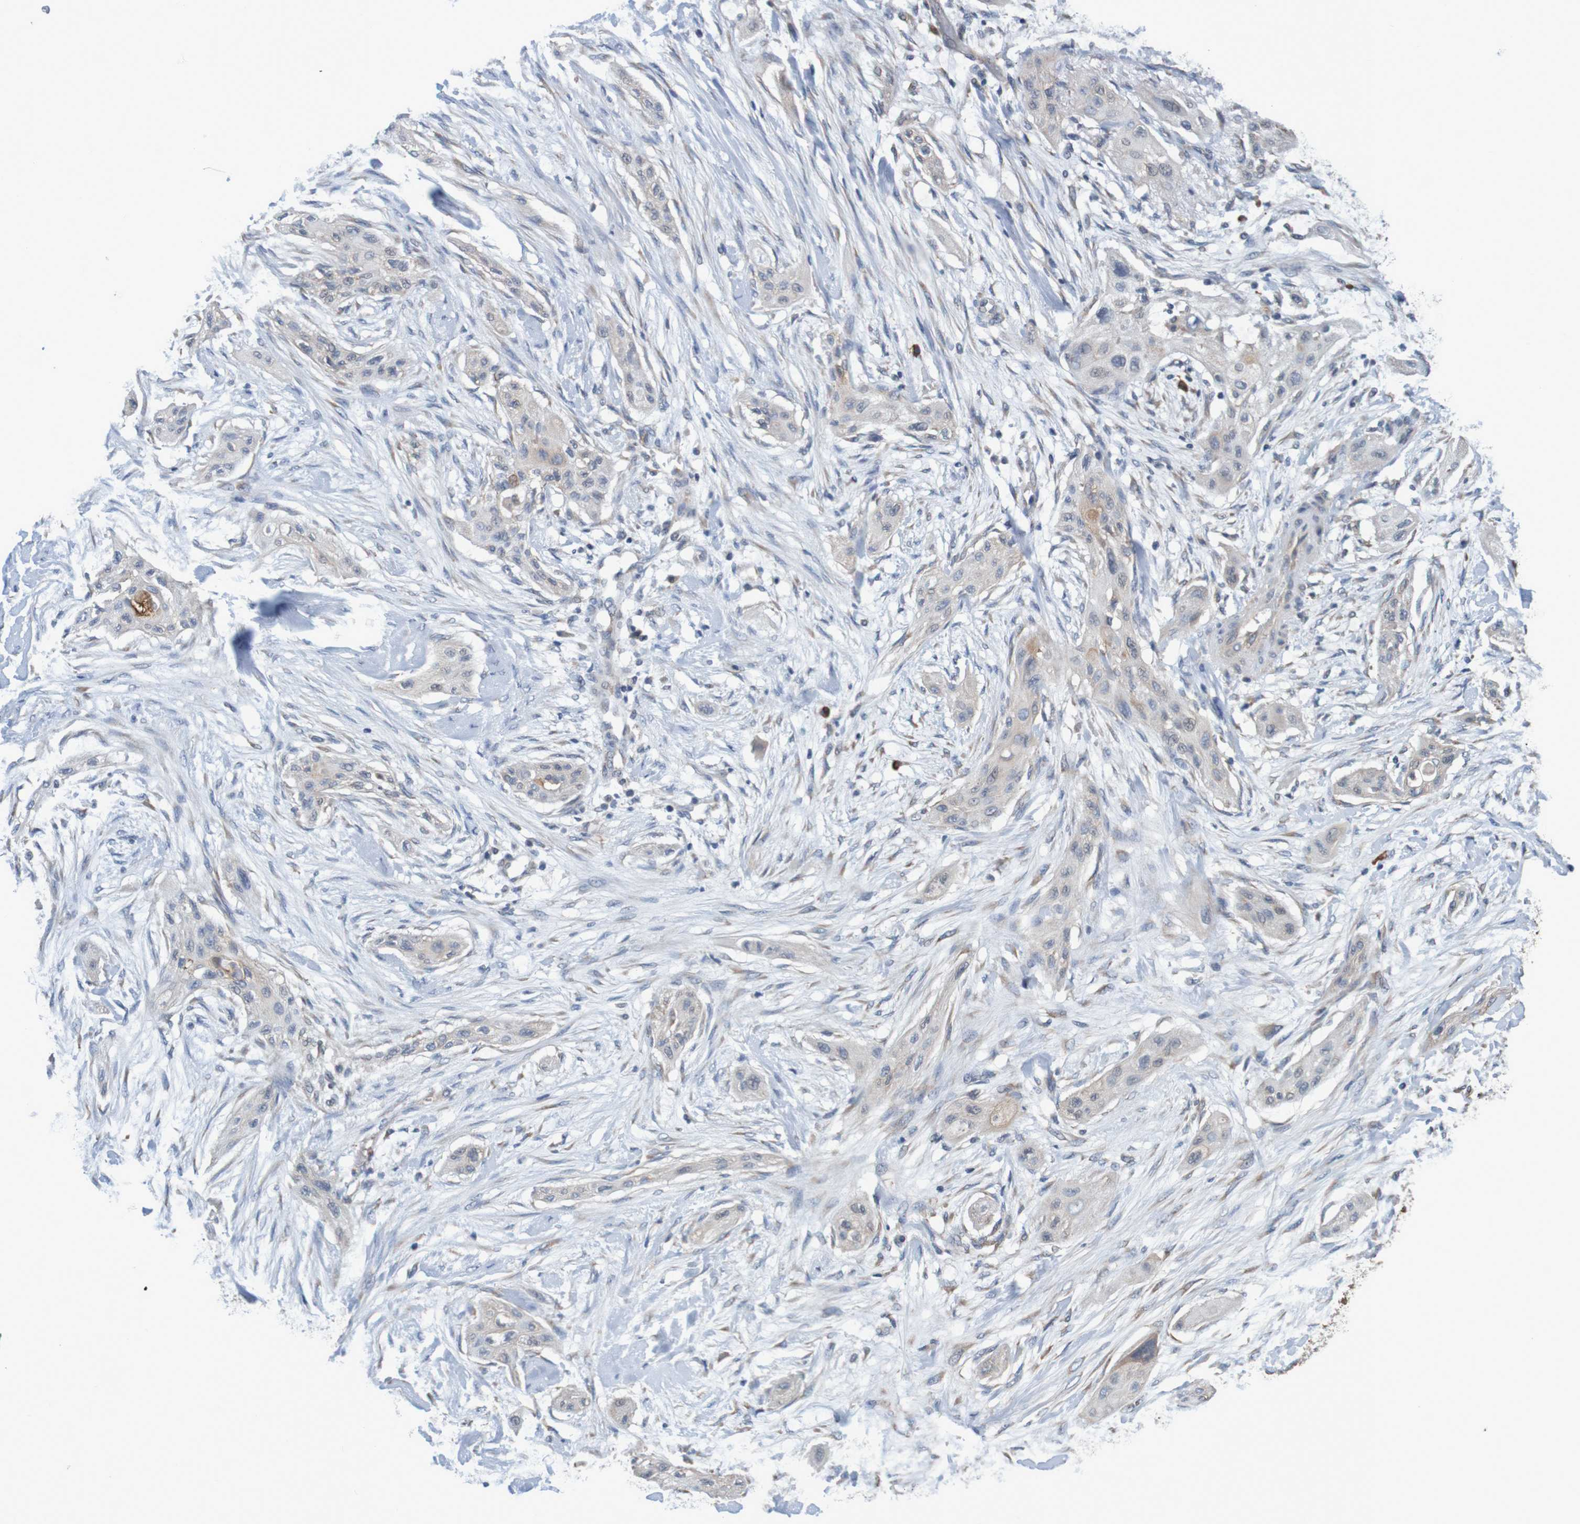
{"staining": {"intensity": "weak", "quantity": ">75%", "location": "cytoplasmic/membranous"}, "tissue": "lung cancer", "cell_type": "Tumor cells", "image_type": "cancer", "snomed": [{"axis": "morphology", "description": "Squamous cell carcinoma, NOS"}, {"axis": "topography", "description": "Lung"}], "caption": "An image of lung cancer (squamous cell carcinoma) stained for a protein reveals weak cytoplasmic/membranous brown staining in tumor cells.", "gene": "CLDN18", "patient": {"sex": "female", "age": 47}}